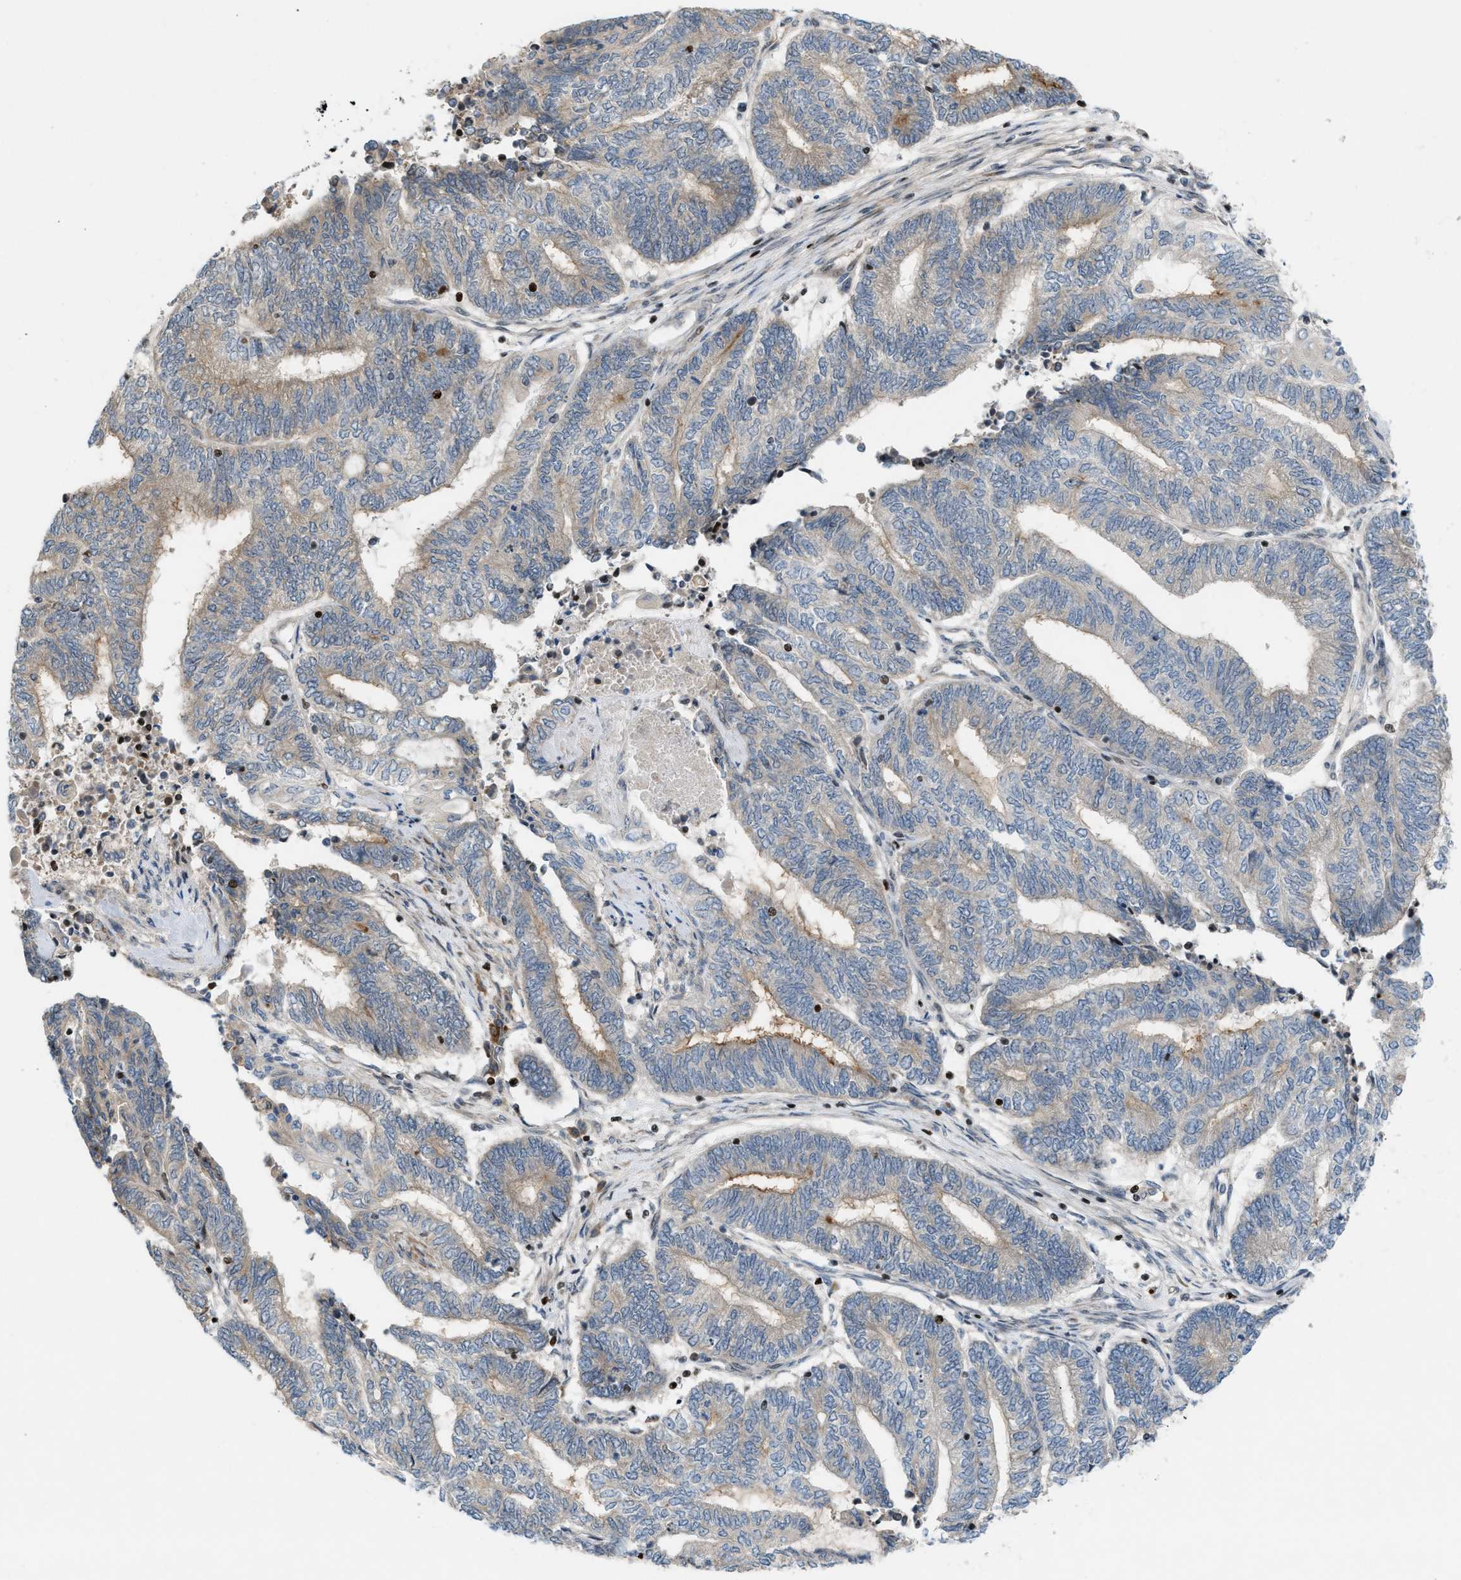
{"staining": {"intensity": "weak", "quantity": "<25%", "location": "cytoplasmic/membranous"}, "tissue": "endometrial cancer", "cell_type": "Tumor cells", "image_type": "cancer", "snomed": [{"axis": "morphology", "description": "Adenocarcinoma, NOS"}, {"axis": "topography", "description": "Uterus"}, {"axis": "topography", "description": "Endometrium"}], "caption": "This is an immunohistochemistry (IHC) photomicrograph of endometrial adenocarcinoma. There is no expression in tumor cells.", "gene": "ZNF276", "patient": {"sex": "female", "age": 70}}